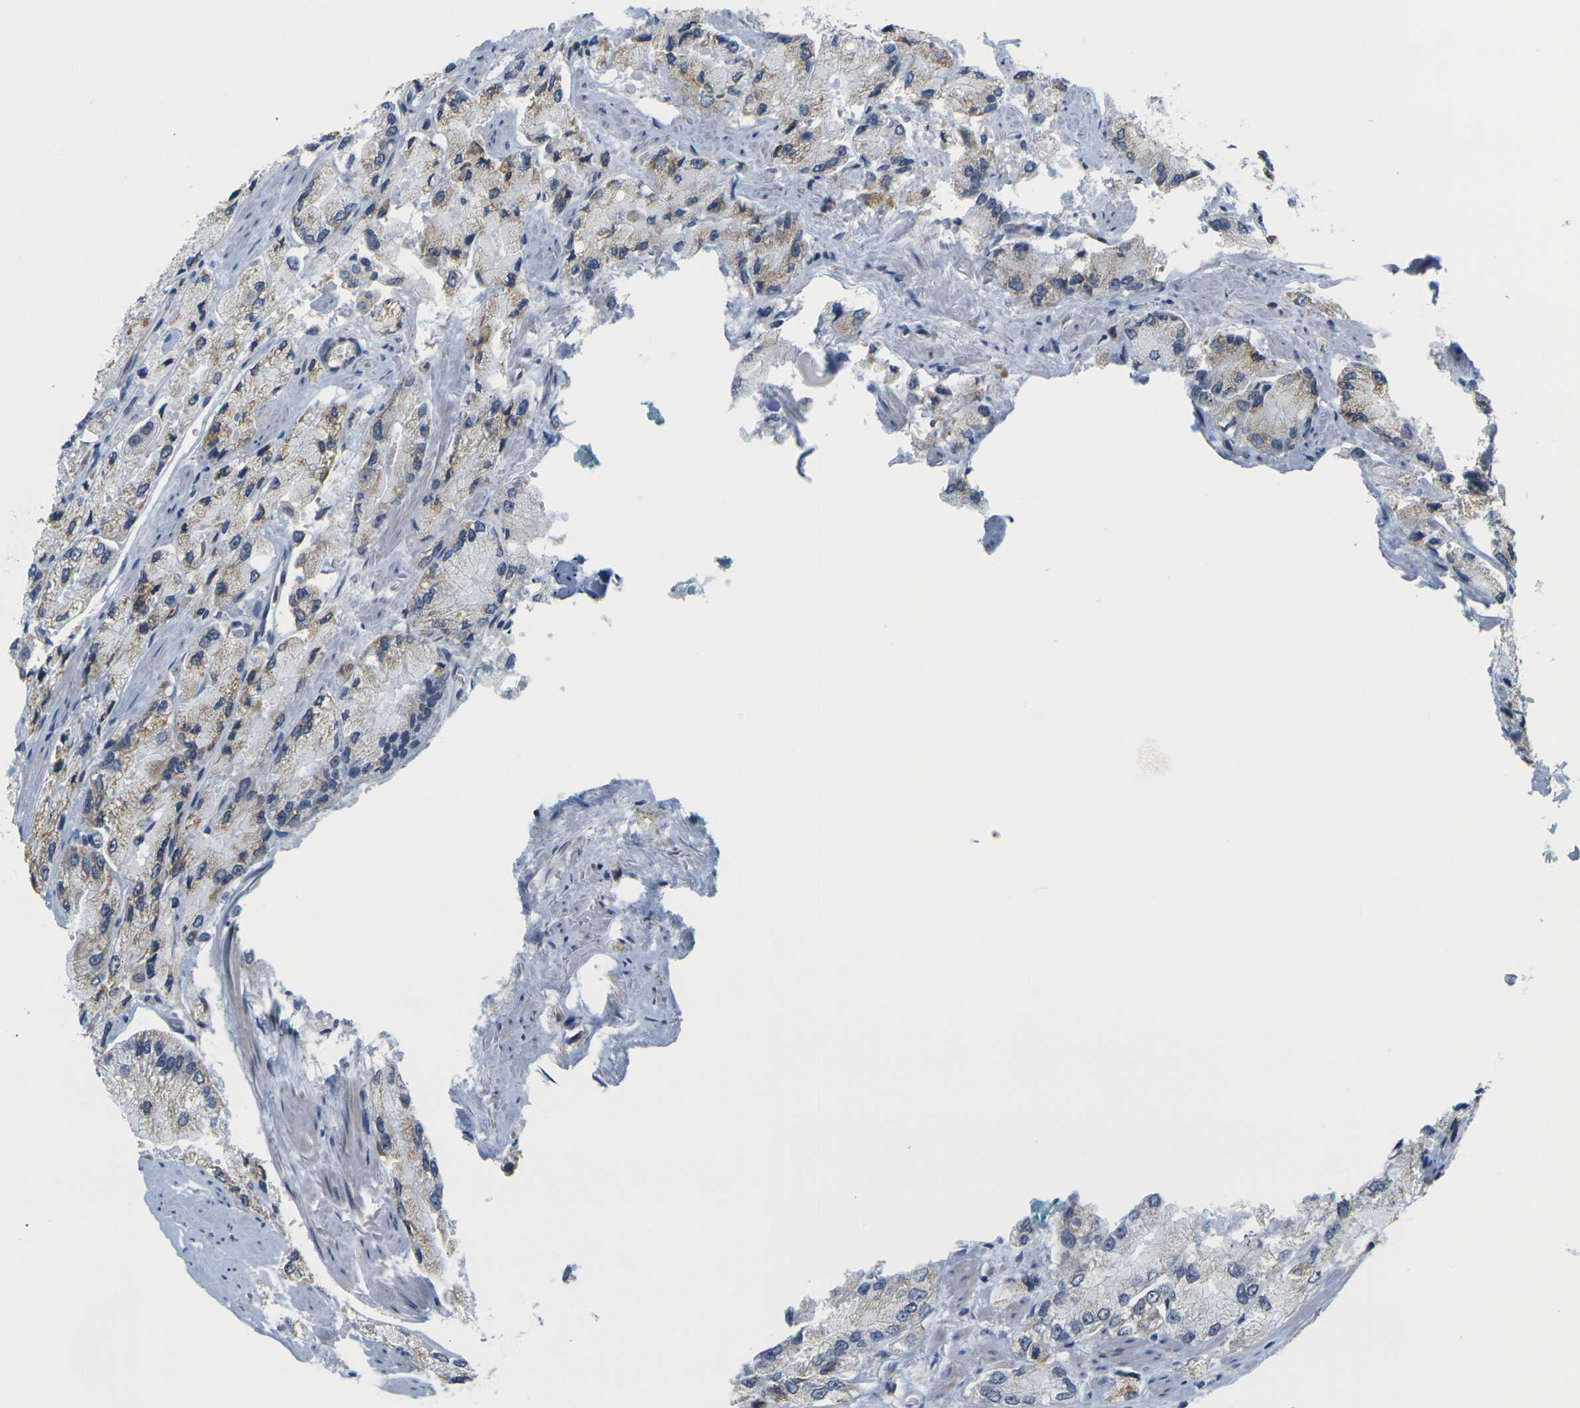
{"staining": {"intensity": "moderate", "quantity": "25%-75%", "location": "cytoplasmic/membranous"}, "tissue": "prostate cancer", "cell_type": "Tumor cells", "image_type": "cancer", "snomed": [{"axis": "morphology", "description": "Adenocarcinoma, High grade"}, {"axis": "topography", "description": "Prostate"}], "caption": "Tumor cells display moderate cytoplasmic/membranous expression in about 25%-75% of cells in prostate cancer (high-grade adenocarcinoma).", "gene": "OTOF", "patient": {"sex": "male", "age": 58}}